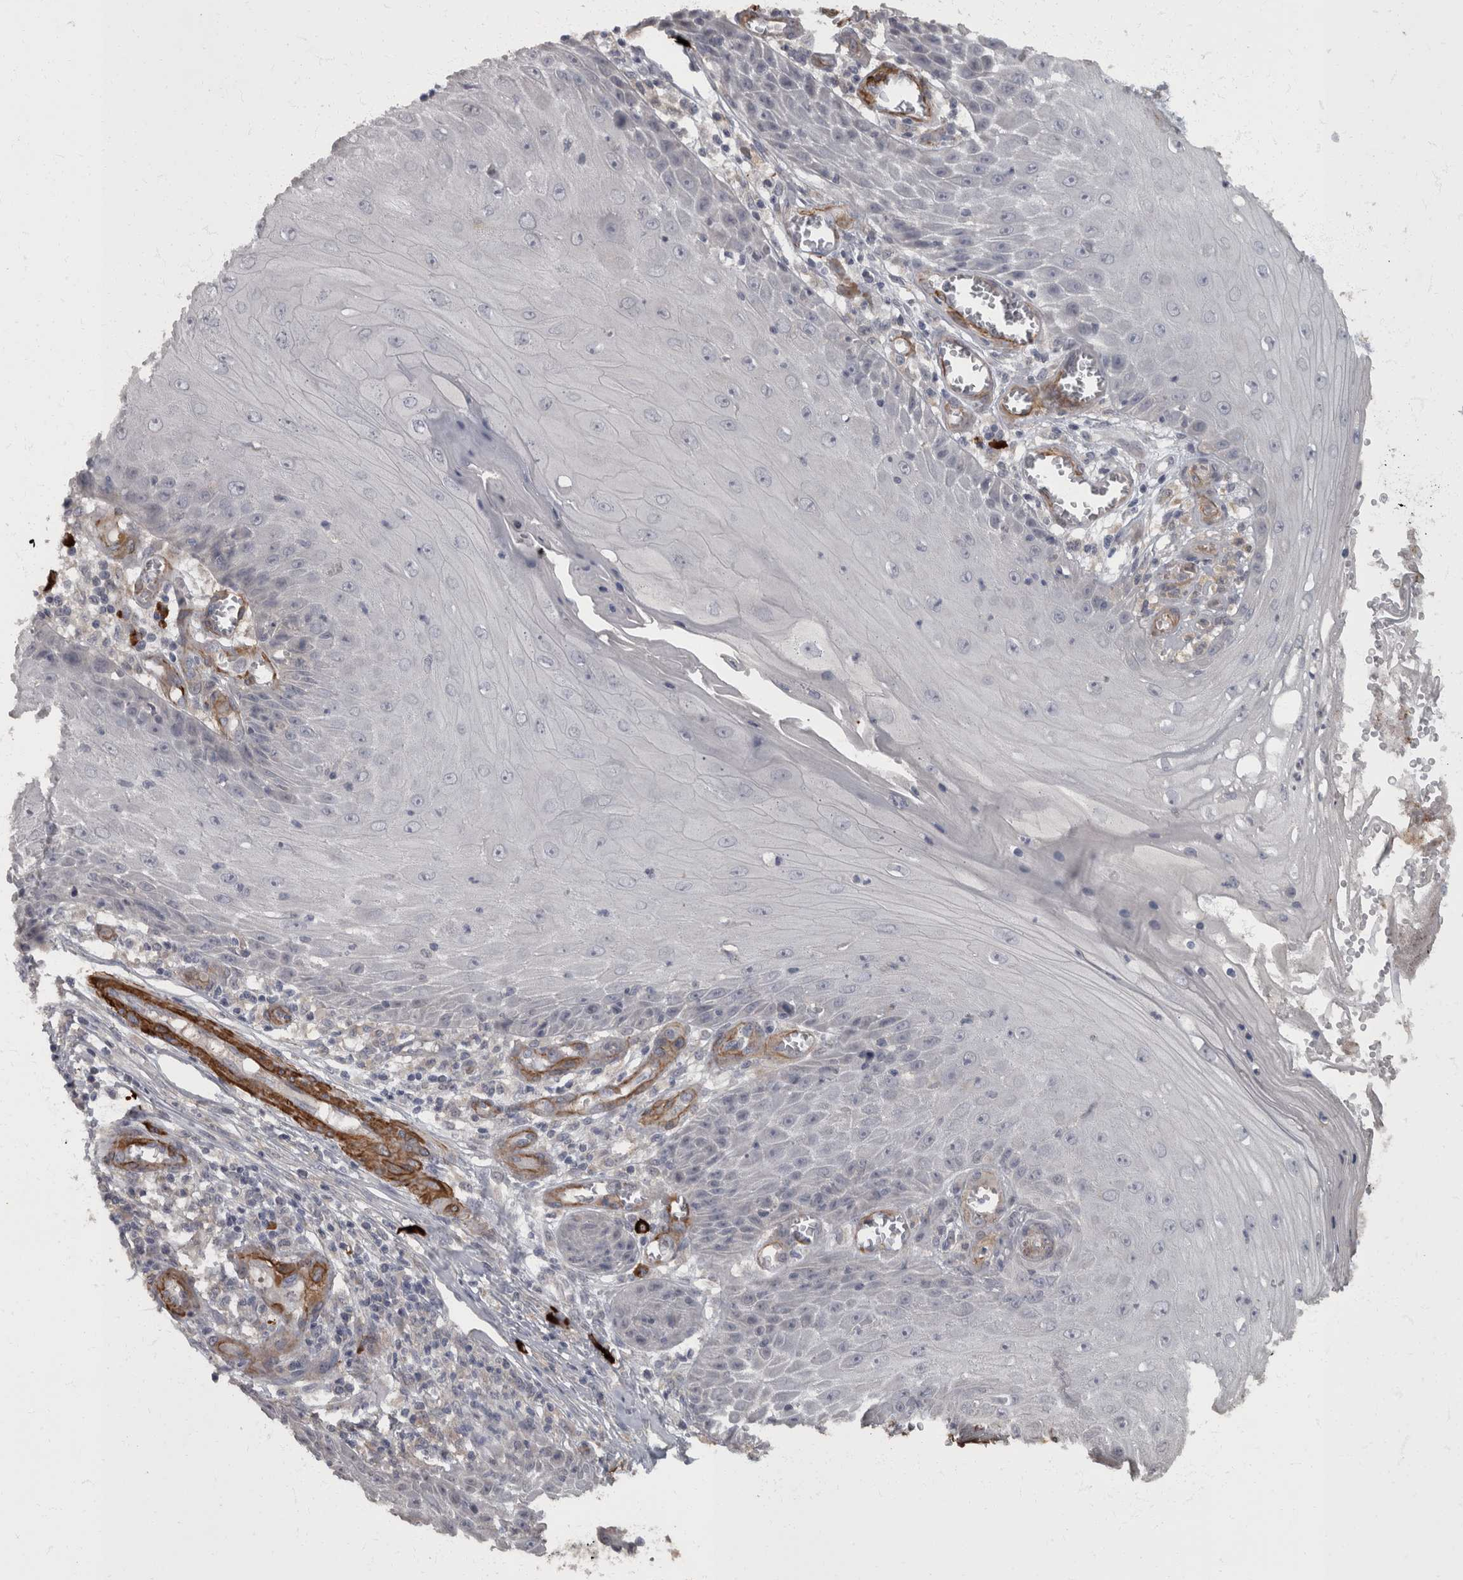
{"staining": {"intensity": "negative", "quantity": "none", "location": "none"}, "tissue": "skin cancer", "cell_type": "Tumor cells", "image_type": "cancer", "snomed": [{"axis": "morphology", "description": "Squamous cell carcinoma, NOS"}, {"axis": "topography", "description": "Skin"}], "caption": "Protein analysis of skin cancer exhibits no significant expression in tumor cells. Brightfield microscopy of immunohistochemistry (IHC) stained with DAB (3,3'-diaminobenzidine) (brown) and hematoxylin (blue), captured at high magnification.", "gene": "MASTL", "patient": {"sex": "female", "age": 73}}